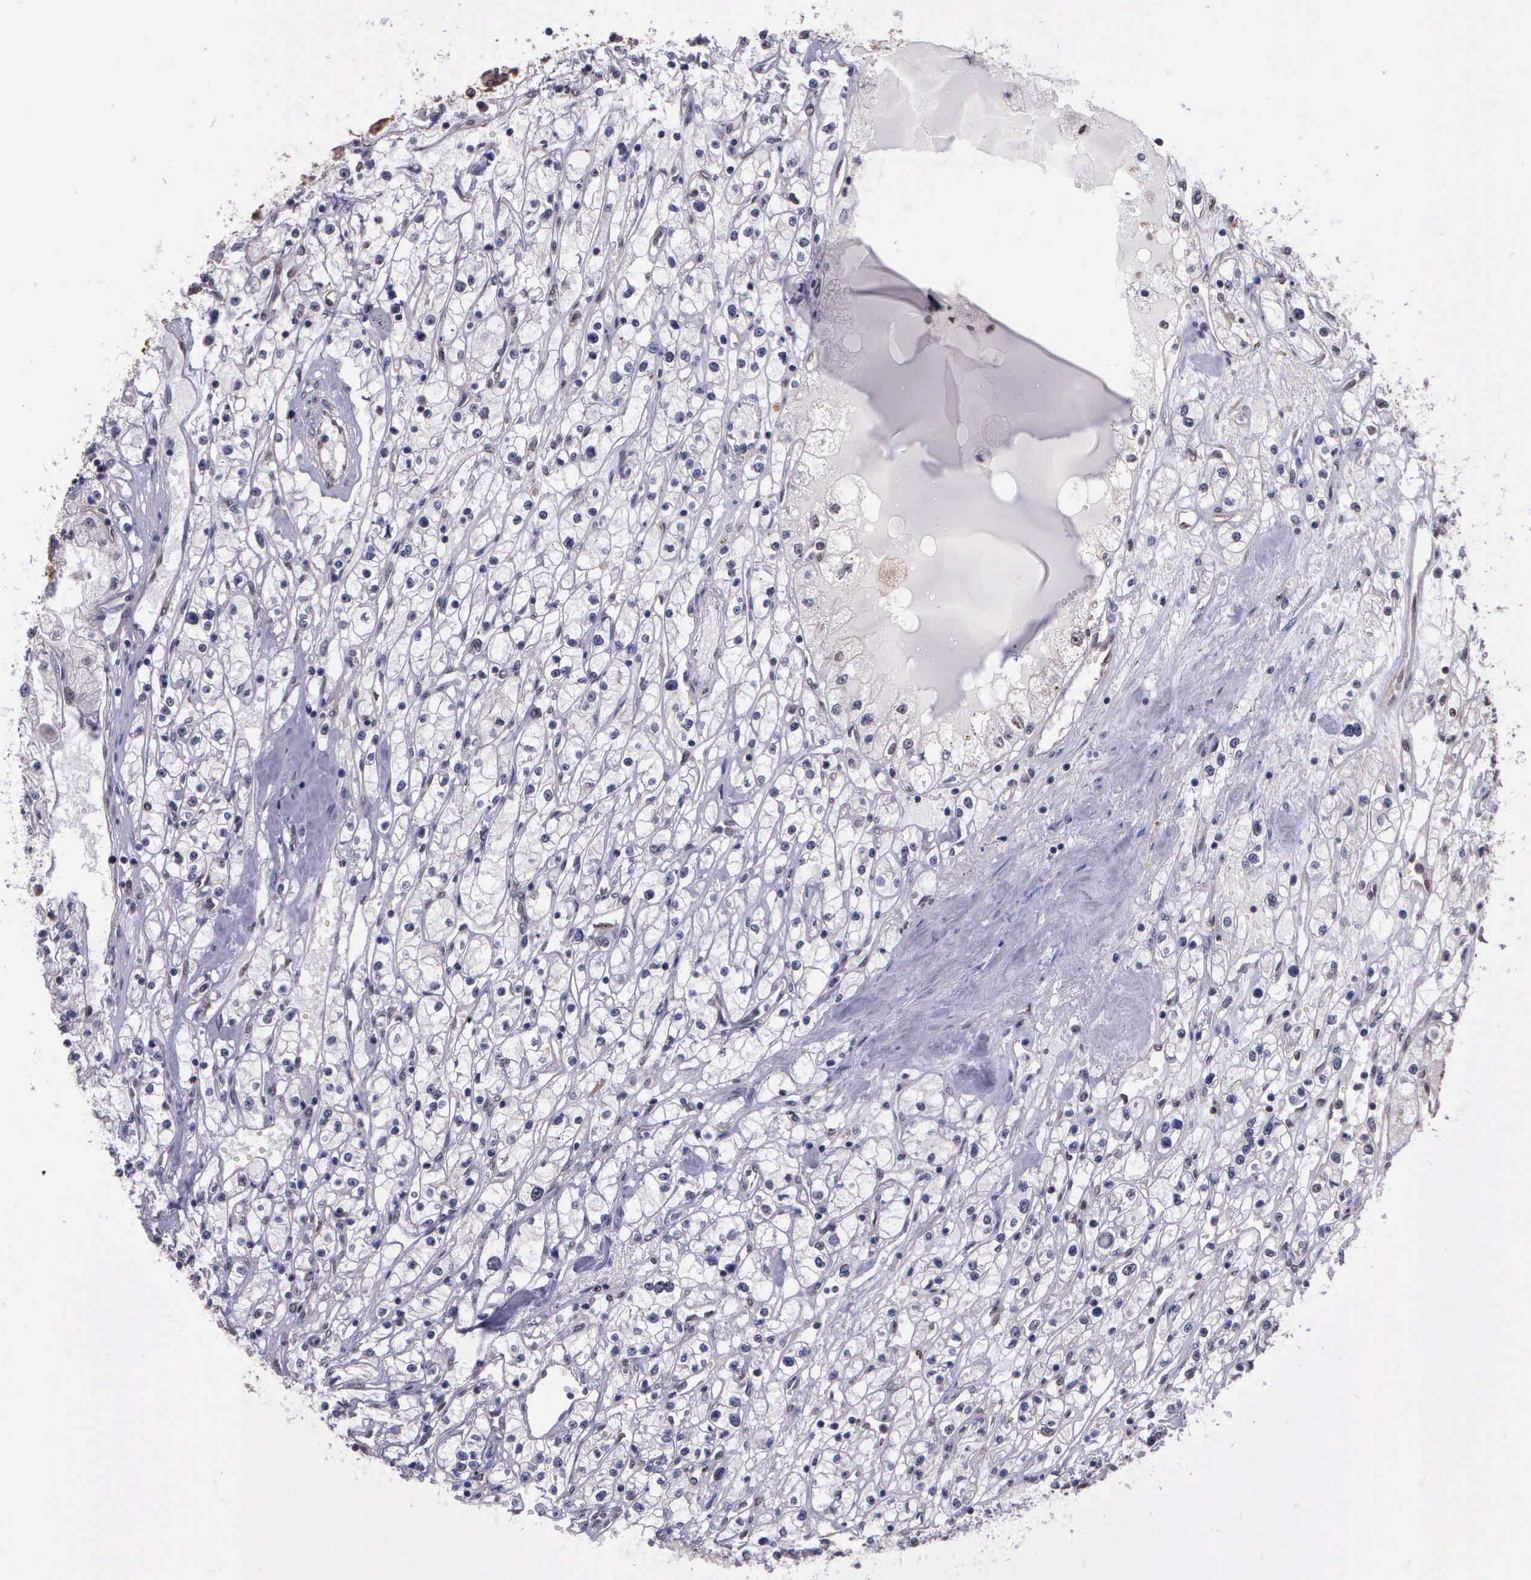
{"staining": {"intensity": "weak", "quantity": "25%-75%", "location": "cytoplasmic/membranous,nuclear"}, "tissue": "renal cancer", "cell_type": "Tumor cells", "image_type": "cancer", "snomed": [{"axis": "morphology", "description": "Adenocarcinoma, NOS"}, {"axis": "topography", "description": "Kidney"}], "caption": "This is an image of IHC staining of renal cancer, which shows weak positivity in the cytoplasmic/membranous and nuclear of tumor cells.", "gene": "PSMC1", "patient": {"sex": "male", "age": 56}}